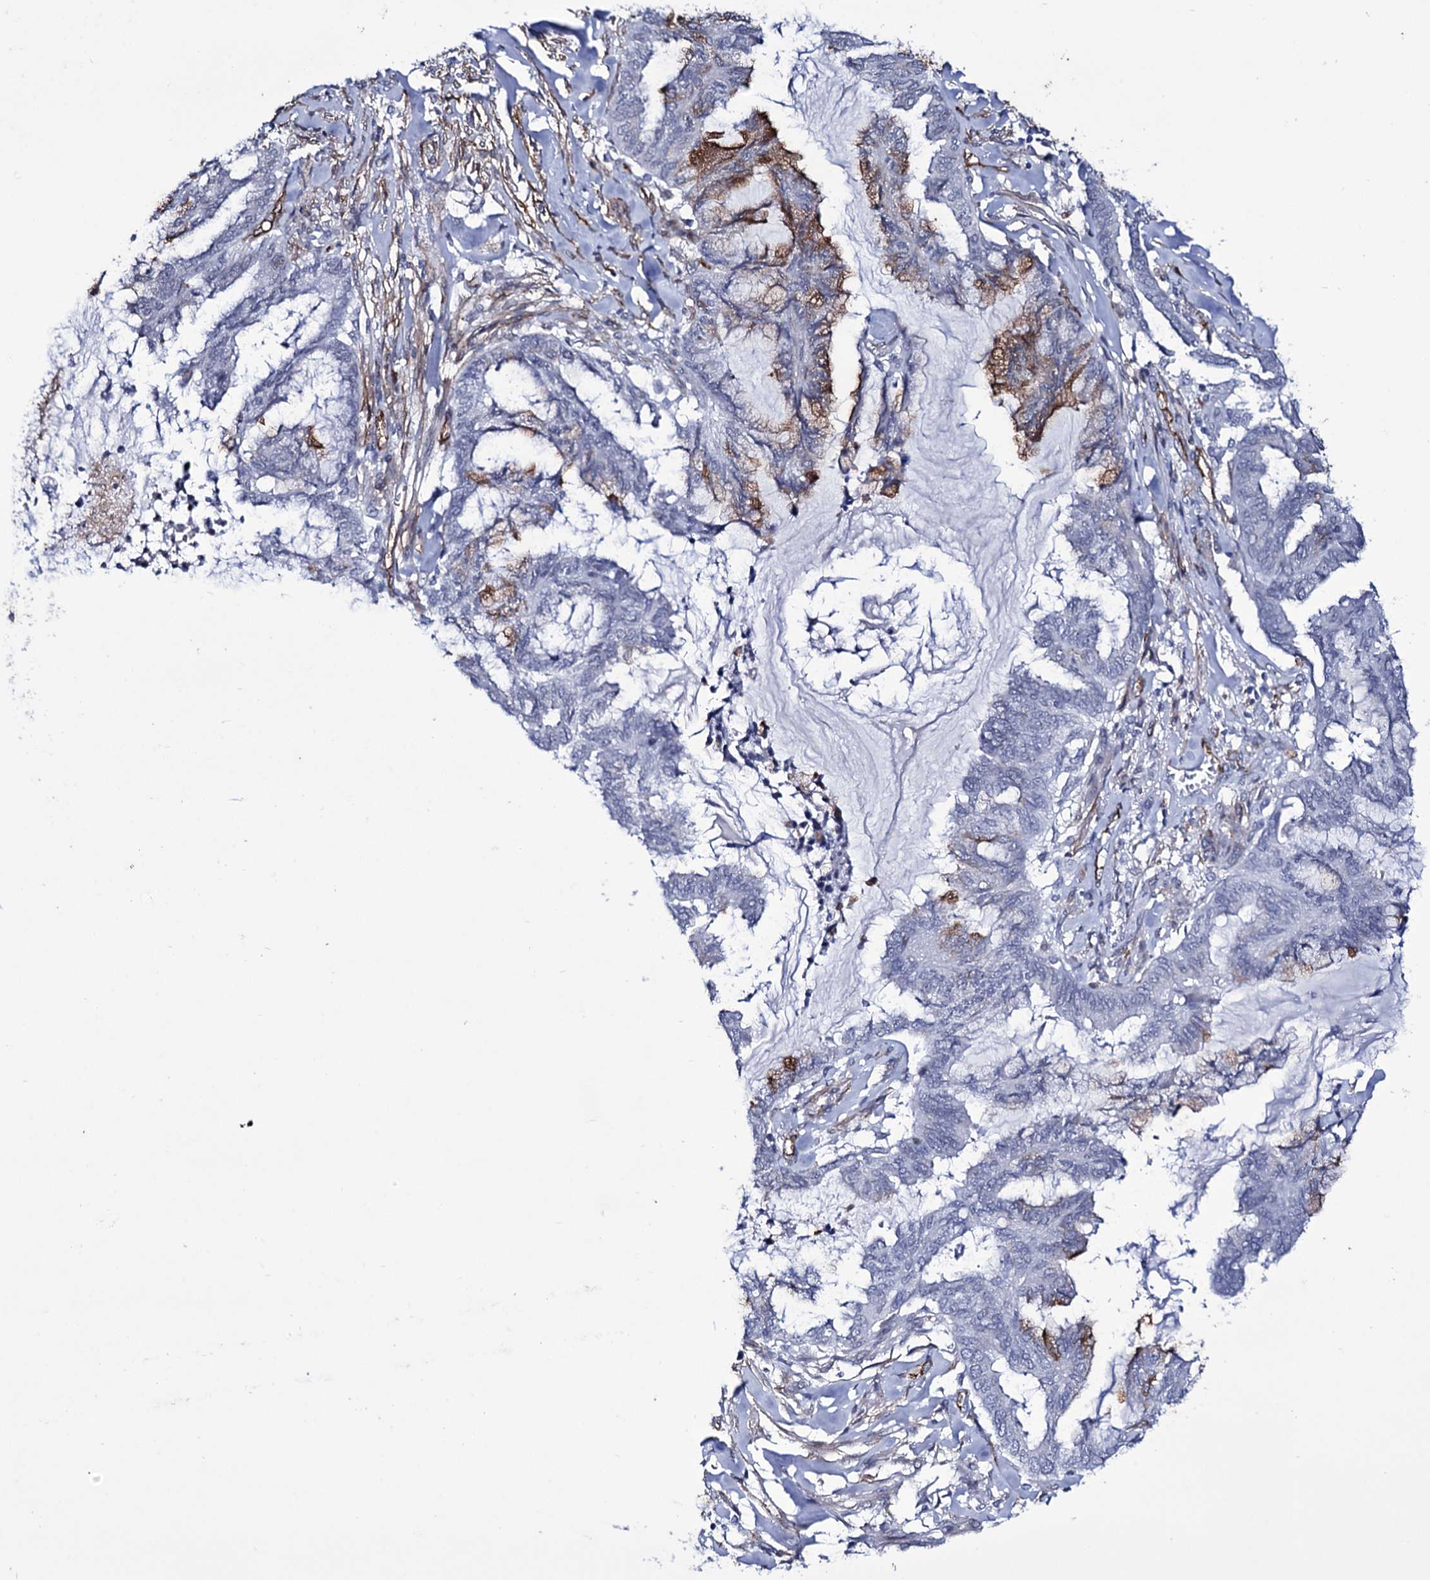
{"staining": {"intensity": "moderate", "quantity": "<25%", "location": "cytoplasmic/membranous"}, "tissue": "endometrial cancer", "cell_type": "Tumor cells", "image_type": "cancer", "snomed": [{"axis": "morphology", "description": "Adenocarcinoma, NOS"}, {"axis": "topography", "description": "Endometrium"}], "caption": "Protein expression analysis of human endometrial adenocarcinoma reveals moderate cytoplasmic/membranous expression in about <25% of tumor cells.", "gene": "ZC3H12C", "patient": {"sex": "female", "age": 86}}